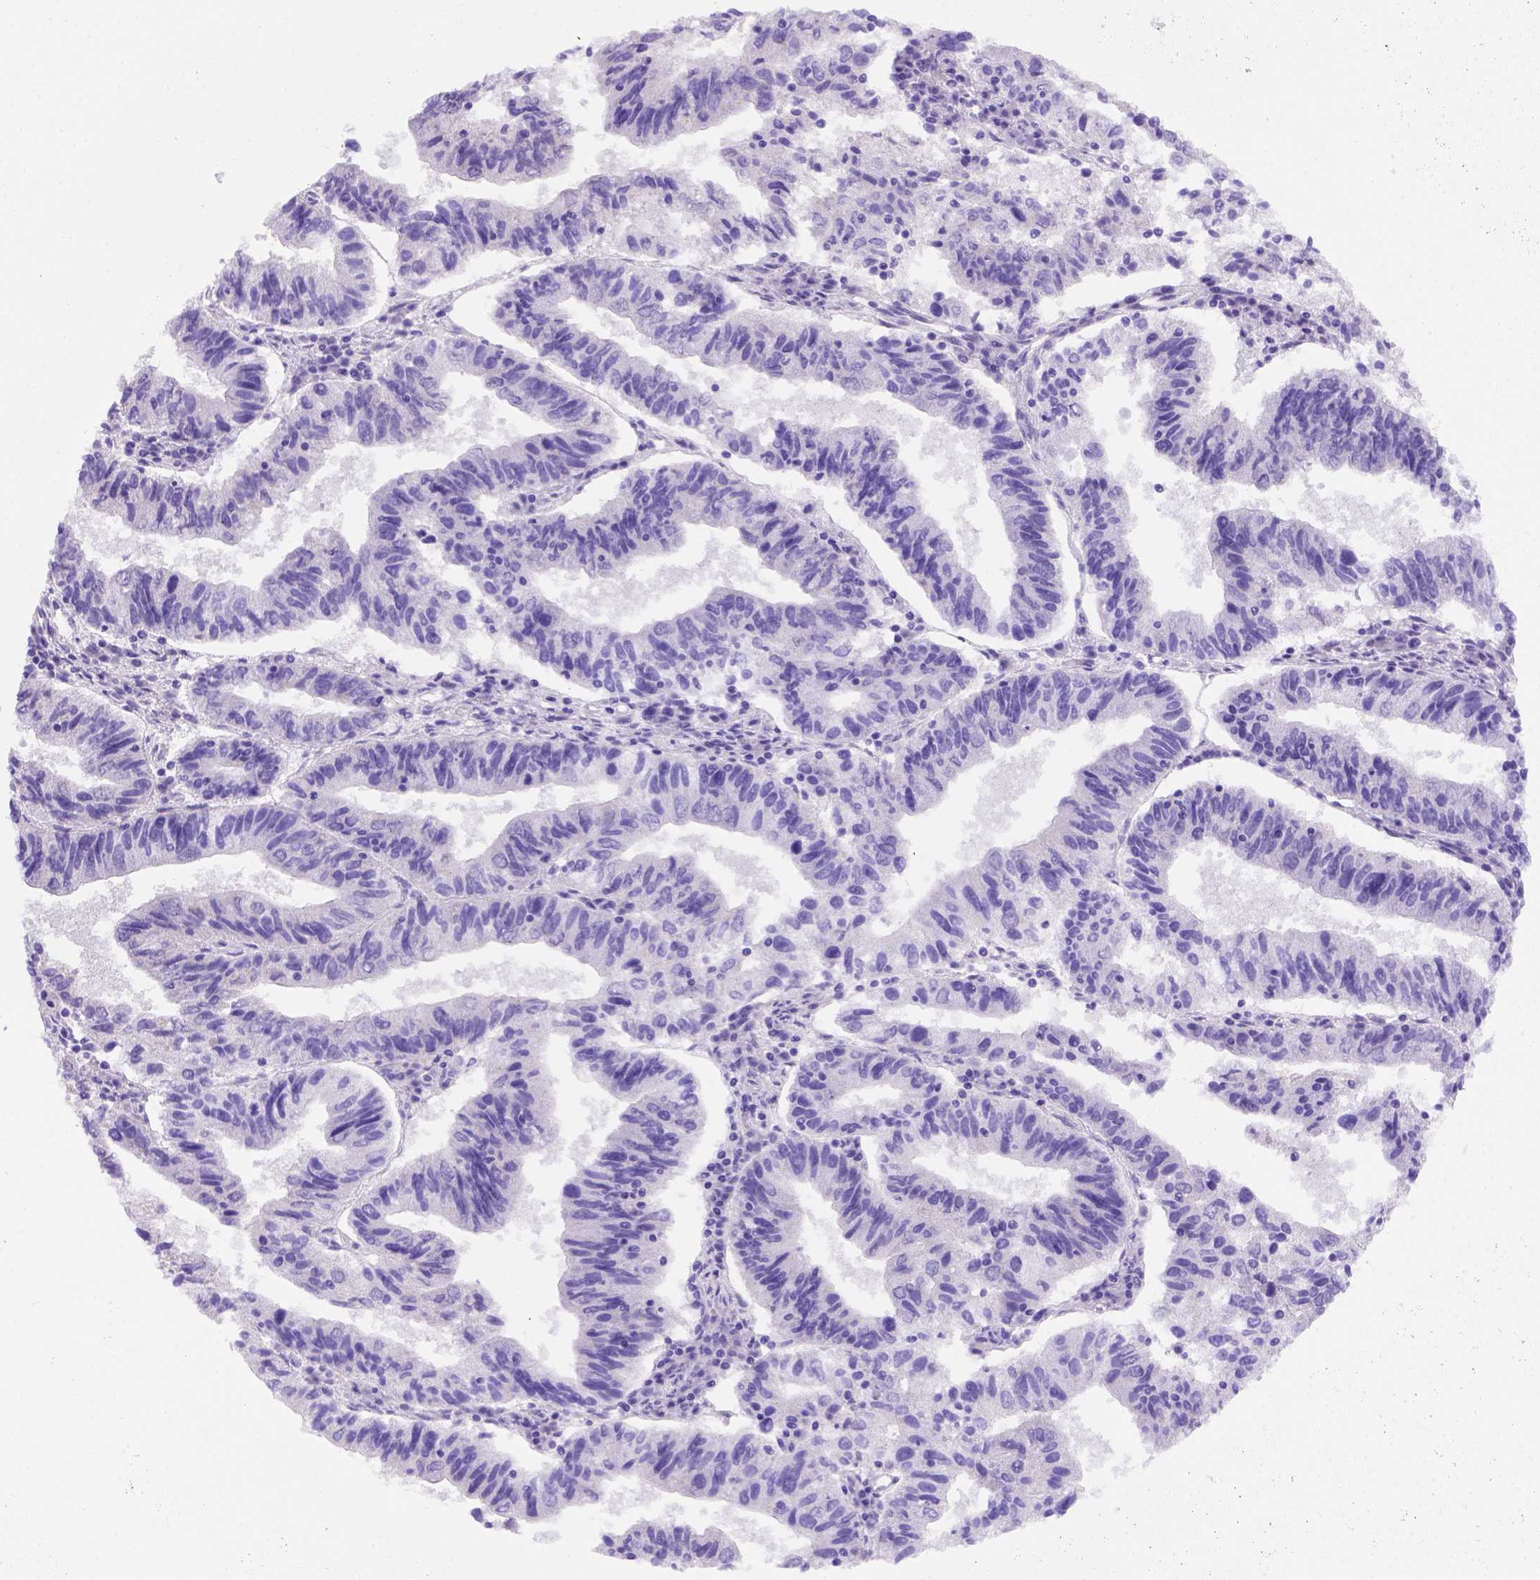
{"staining": {"intensity": "negative", "quantity": "none", "location": "none"}, "tissue": "endometrial cancer", "cell_type": "Tumor cells", "image_type": "cancer", "snomed": [{"axis": "morphology", "description": "Adenocarcinoma, NOS"}, {"axis": "topography", "description": "Endometrium"}], "caption": "This is an immunohistochemistry (IHC) photomicrograph of endometrial cancer (adenocarcinoma). There is no positivity in tumor cells.", "gene": "FOXI1", "patient": {"sex": "female", "age": 82}}